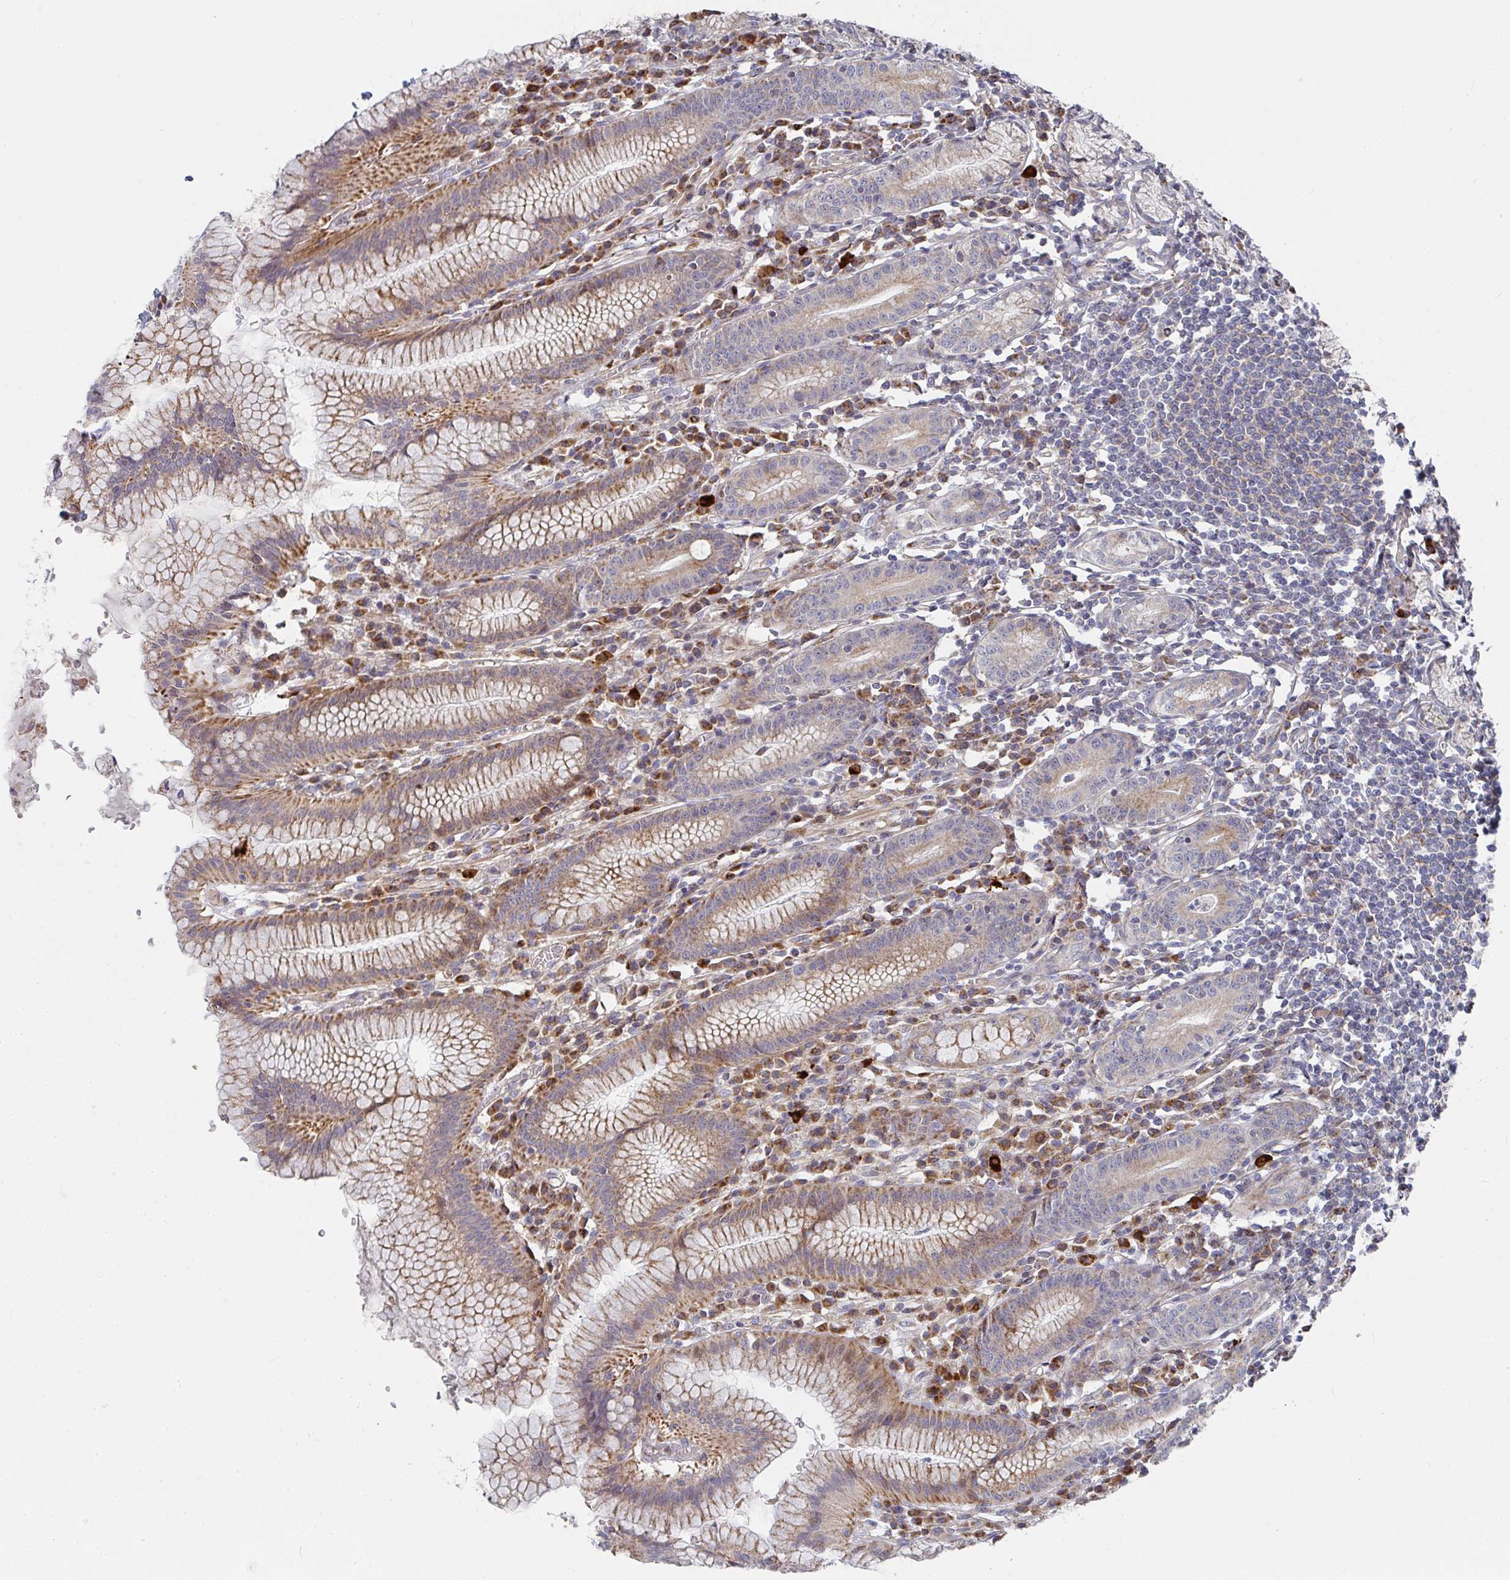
{"staining": {"intensity": "strong", "quantity": "25%-75%", "location": "cytoplasmic/membranous"}, "tissue": "stomach", "cell_type": "Glandular cells", "image_type": "normal", "snomed": [{"axis": "morphology", "description": "Normal tissue, NOS"}, {"axis": "topography", "description": "Stomach"}], "caption": "Glandular cells exhibit high levels of strong cytoplasmic/membranous staining in about 25%-75% of cells in benign human stomach. The staining is performed using DAB brown chromogen to label protein expression. The nuclei are counter-stained blue using hematoxylin.", "gene": "RHEBL1", "patient": {"sex": "male", "age": 55}}